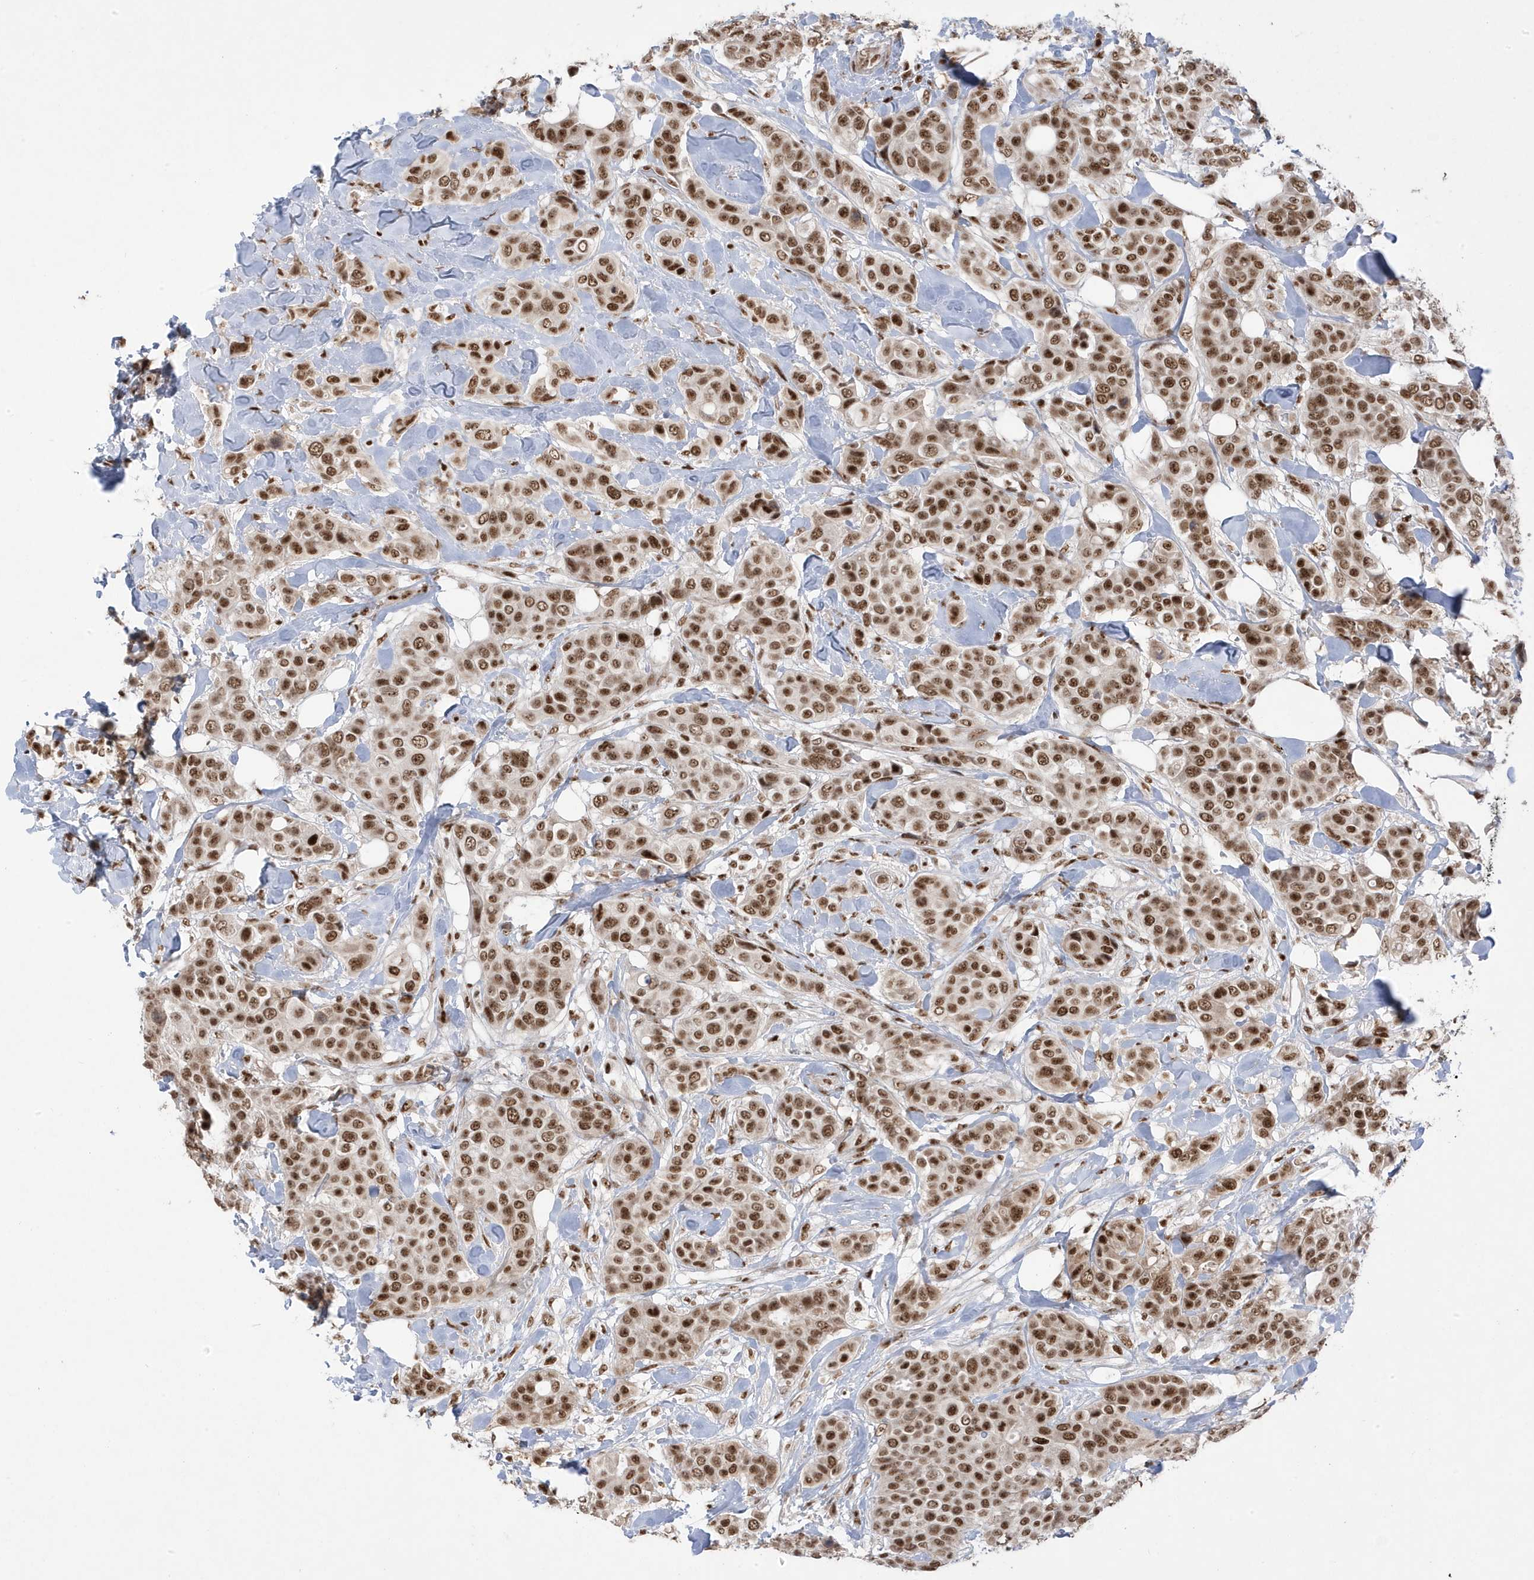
{"staining": {"intensity": "moderate", "quantity": ">75%", "location": "nuclear"}, "tissue": "breast cancer", "cell_type": "Tumor cells", "image_type": "cancer", "snomed": [{"axis": "morphology", "description": "Lobular carcinoma"}, {"axis": "topography", "description": "Breast"}], "caption": "Moderate nuclear staining for a protein is seen in approximately >75% of tumor cells of breast lobular carcinoma using immunohistochemistry.", "gene": "MTREX", "patient": {"sex": "female", "age": 51}}